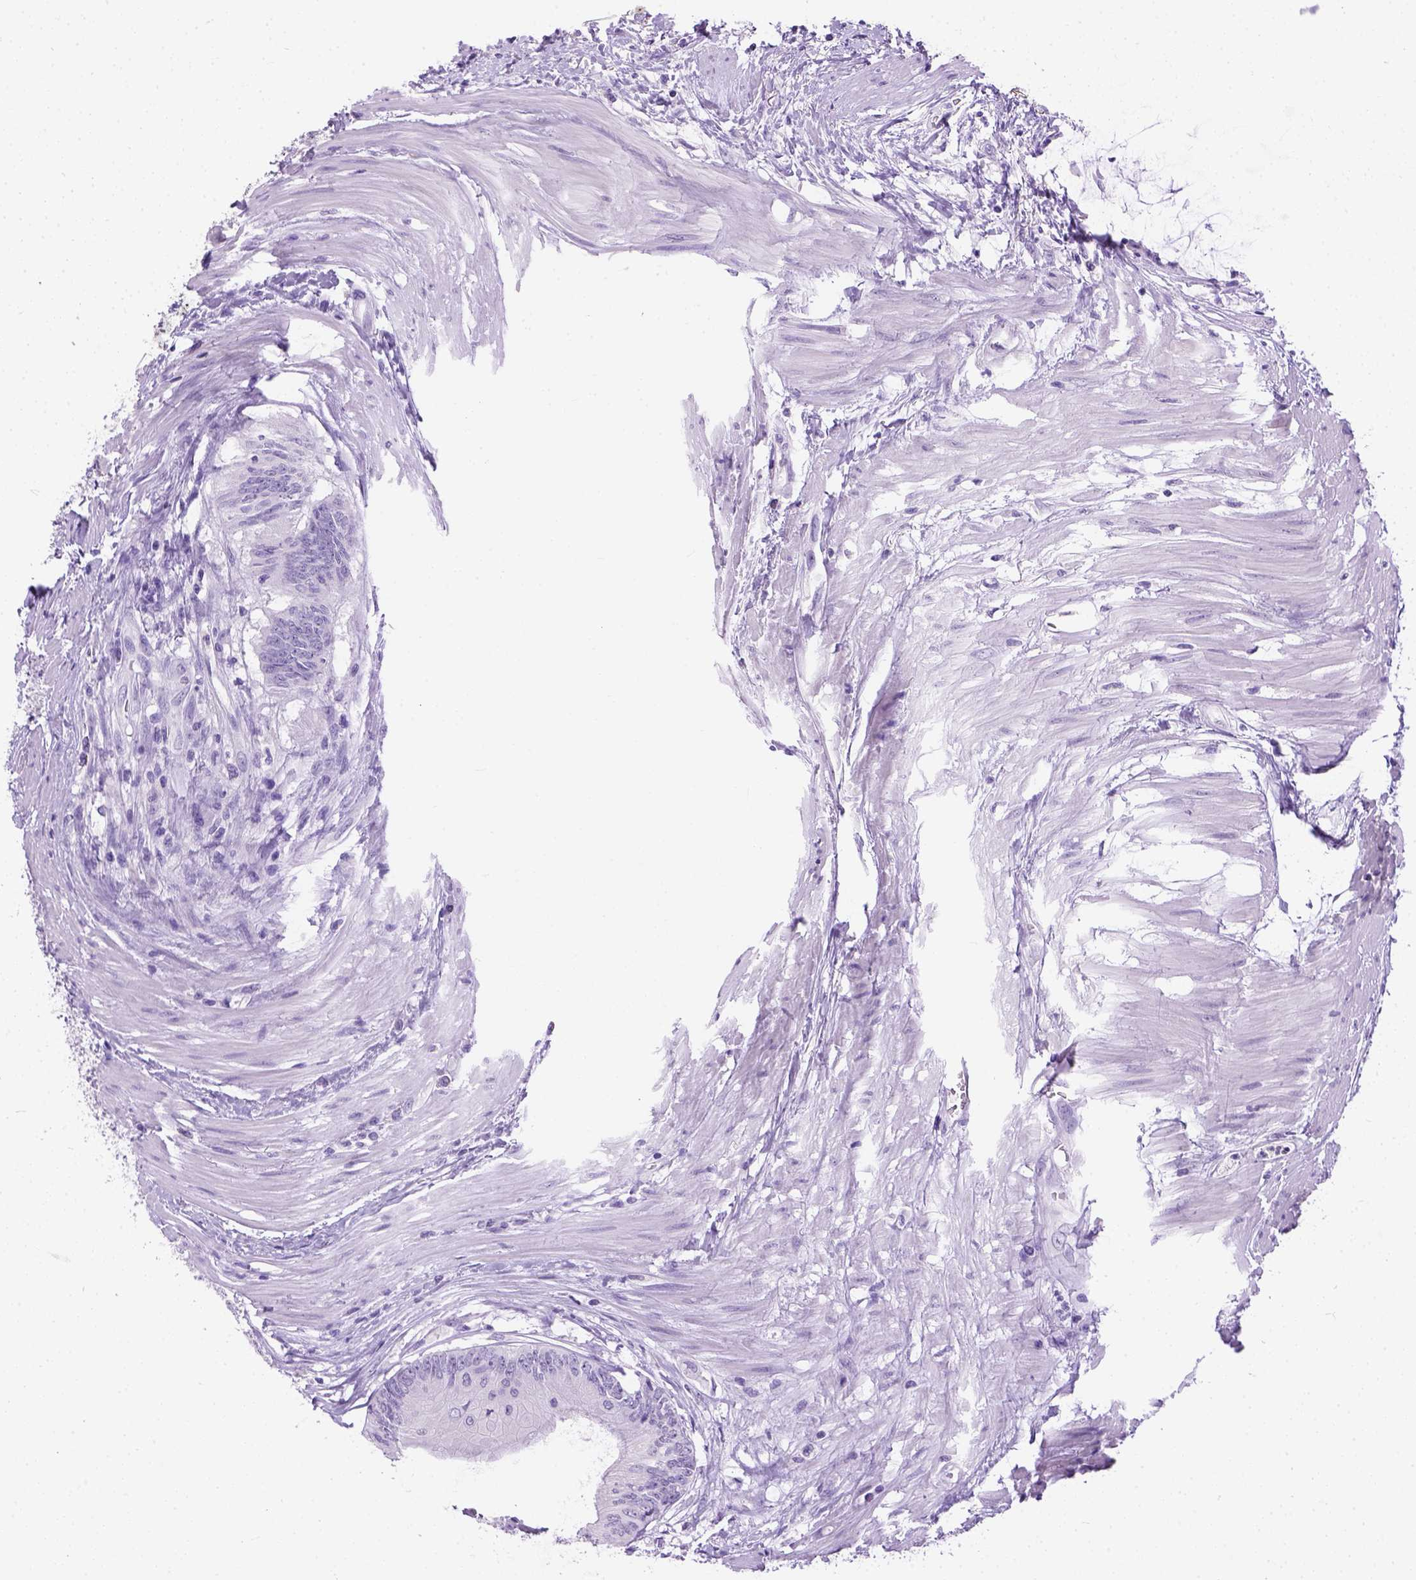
{"staining": {"intensity": "negative", "quantity": "none", "location": "none"}, "tissue": "colorectal cancer", "cell_type": "Tumor cells", "image_type": "cancer", "snomed": [{"axis": "morphology", "description": "Adenocarcinoma, NOS"}, {"axis": "topography", "description": "Rectum"}], "caption": "Tumor cells show no significant protein positivity in colorectal cancer.", "gene": "TMEM38A", "patient": {"sex": "male", "age": 59}}